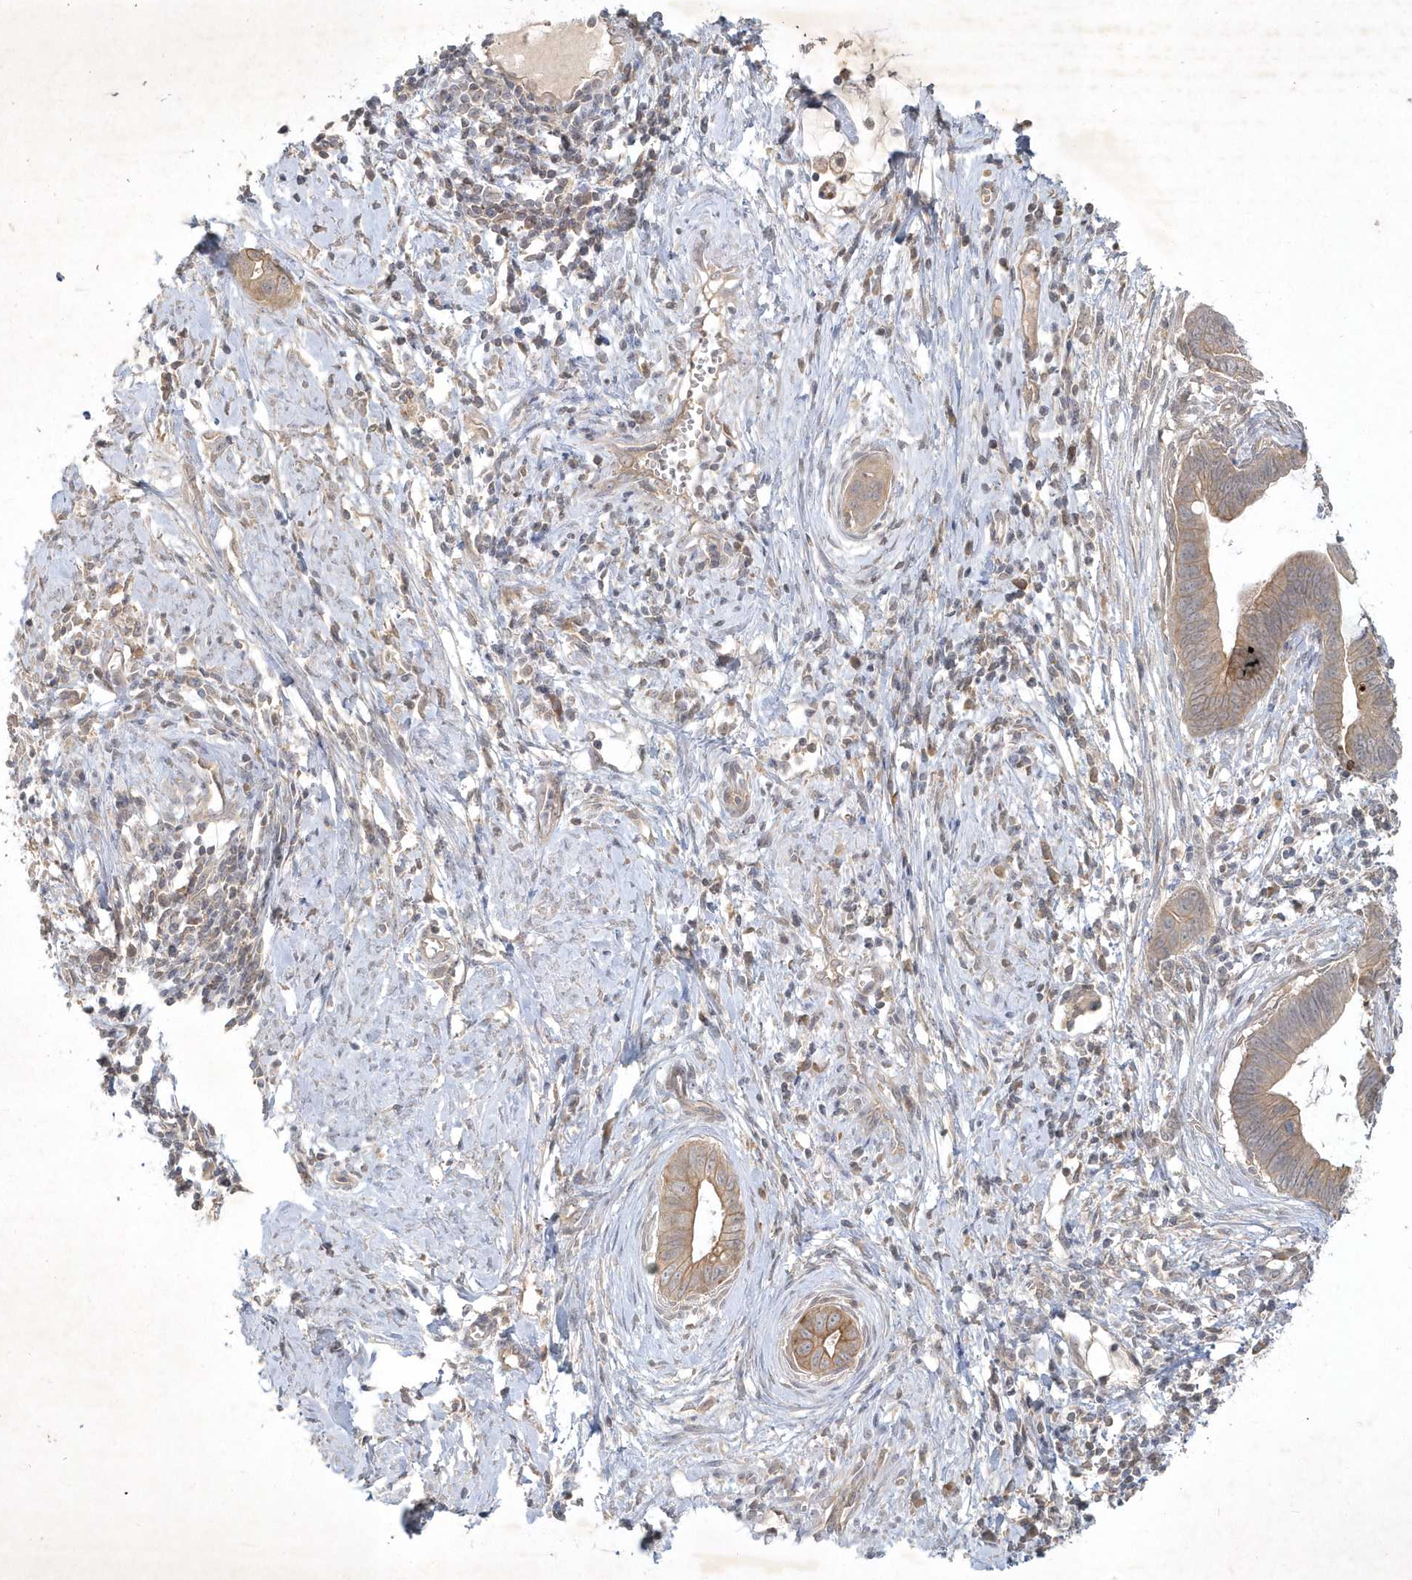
{"staining": {"intensity": "weak", "quantity": ">75%", "location": "cytoplasmic/membranous"}, "tissue": "cervical cancer", "cell_type": "Tumor cells", "image_type": "cancer", "snomed": [{"axis": "morphology", "description": "Adenocarcinoma, NOS"}, {"axis": "topography", "description": "Cervix"}], "caption": "Immunohistochemical staining of cervical cancer demonstrates low levels of weak cytoplasmic/membranous staining in approximately >75% of tumor cells.", "gene": "BOD1", "patient": {"sex": "female", "age": 44}}